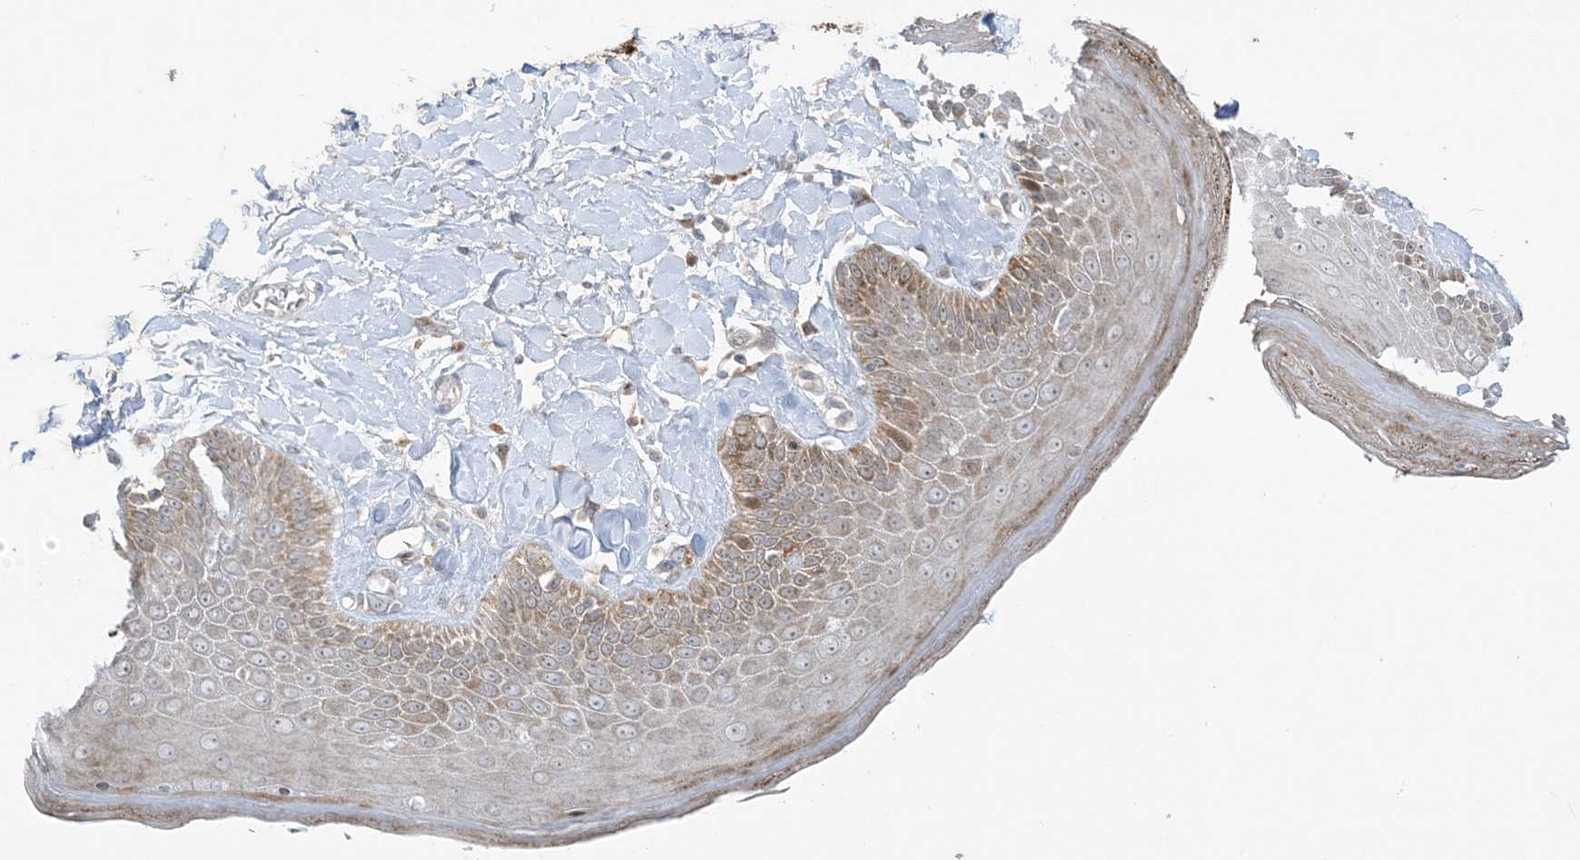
{"staining": {"intensity": "moderate", "quantity": "<25%", "location": "cytoplasmic/membranous"}, "tissue": "skin", "cell_type": "Epidermal cells", "image_type": "normal", "snomed": [{"axis": "morphology", "description": "Normal tissue, NOS"}, {"axis": "topography", "description": "Anal"}], "caption": "This is a micrograph of immunohistochemistry staining of benign skin, which shows moderate staining in the cytoplasmic/membranous of epidermal cells.", "gene": "SOGA3", "patient": {"sex": "male", "age": 69}}